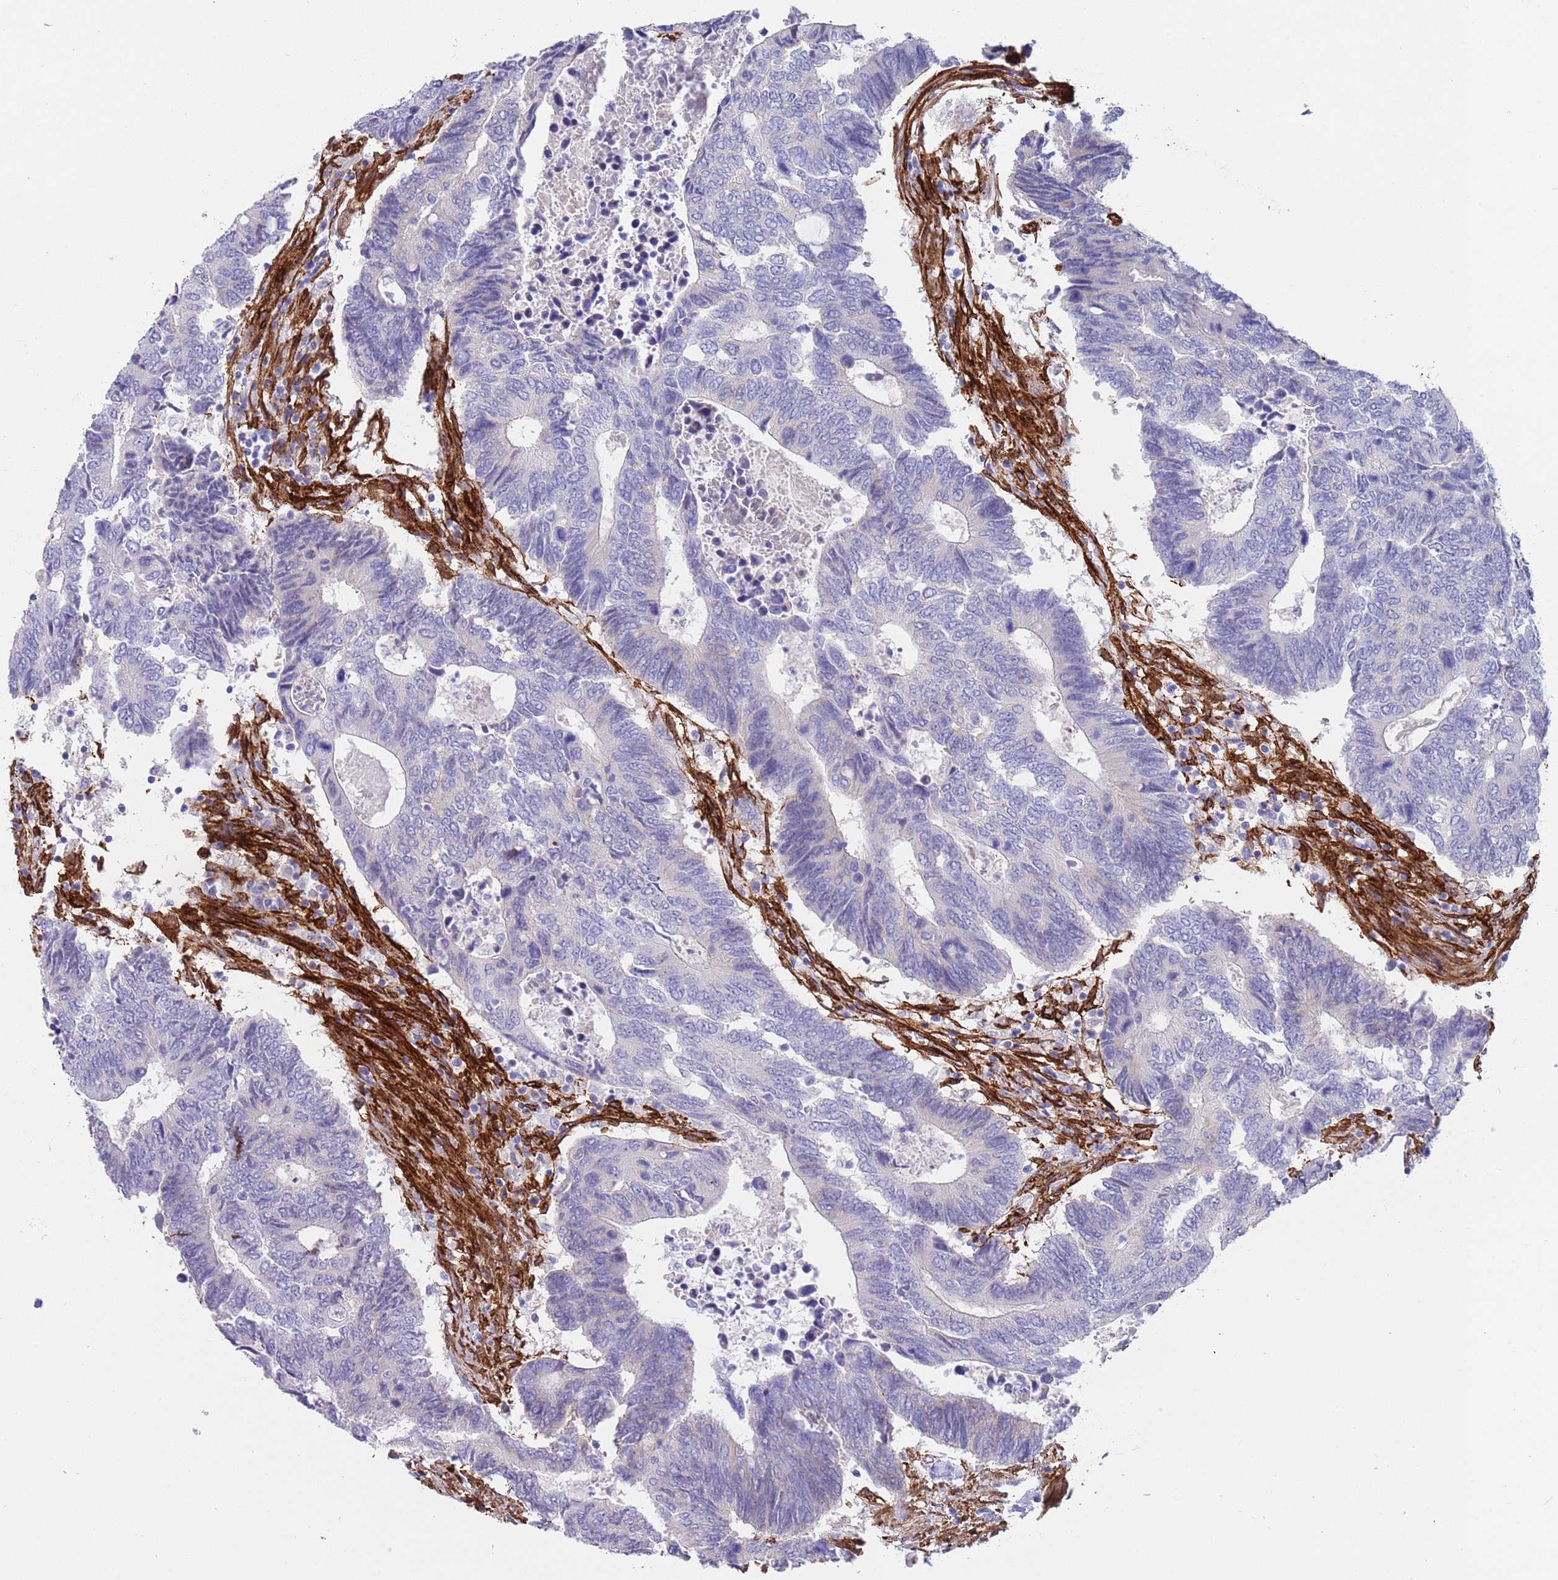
{"staining": {"intensity": "negative", "quantity": "none", "location": "none"}, "tissue": "colorectal cancer", "cell_type": "Tumor cells", "image_type": "cancer", "snomed": [{"axis": "morphology", "description": "Adenocarcinoma, NOS"}, {"axis": "topography", "description": "Colon"}], "caption": "There is no significant expression in tumor cells of colorectal cancer.", "gene": "CAV2", "patient": {"sex": "male", "age": 87}}